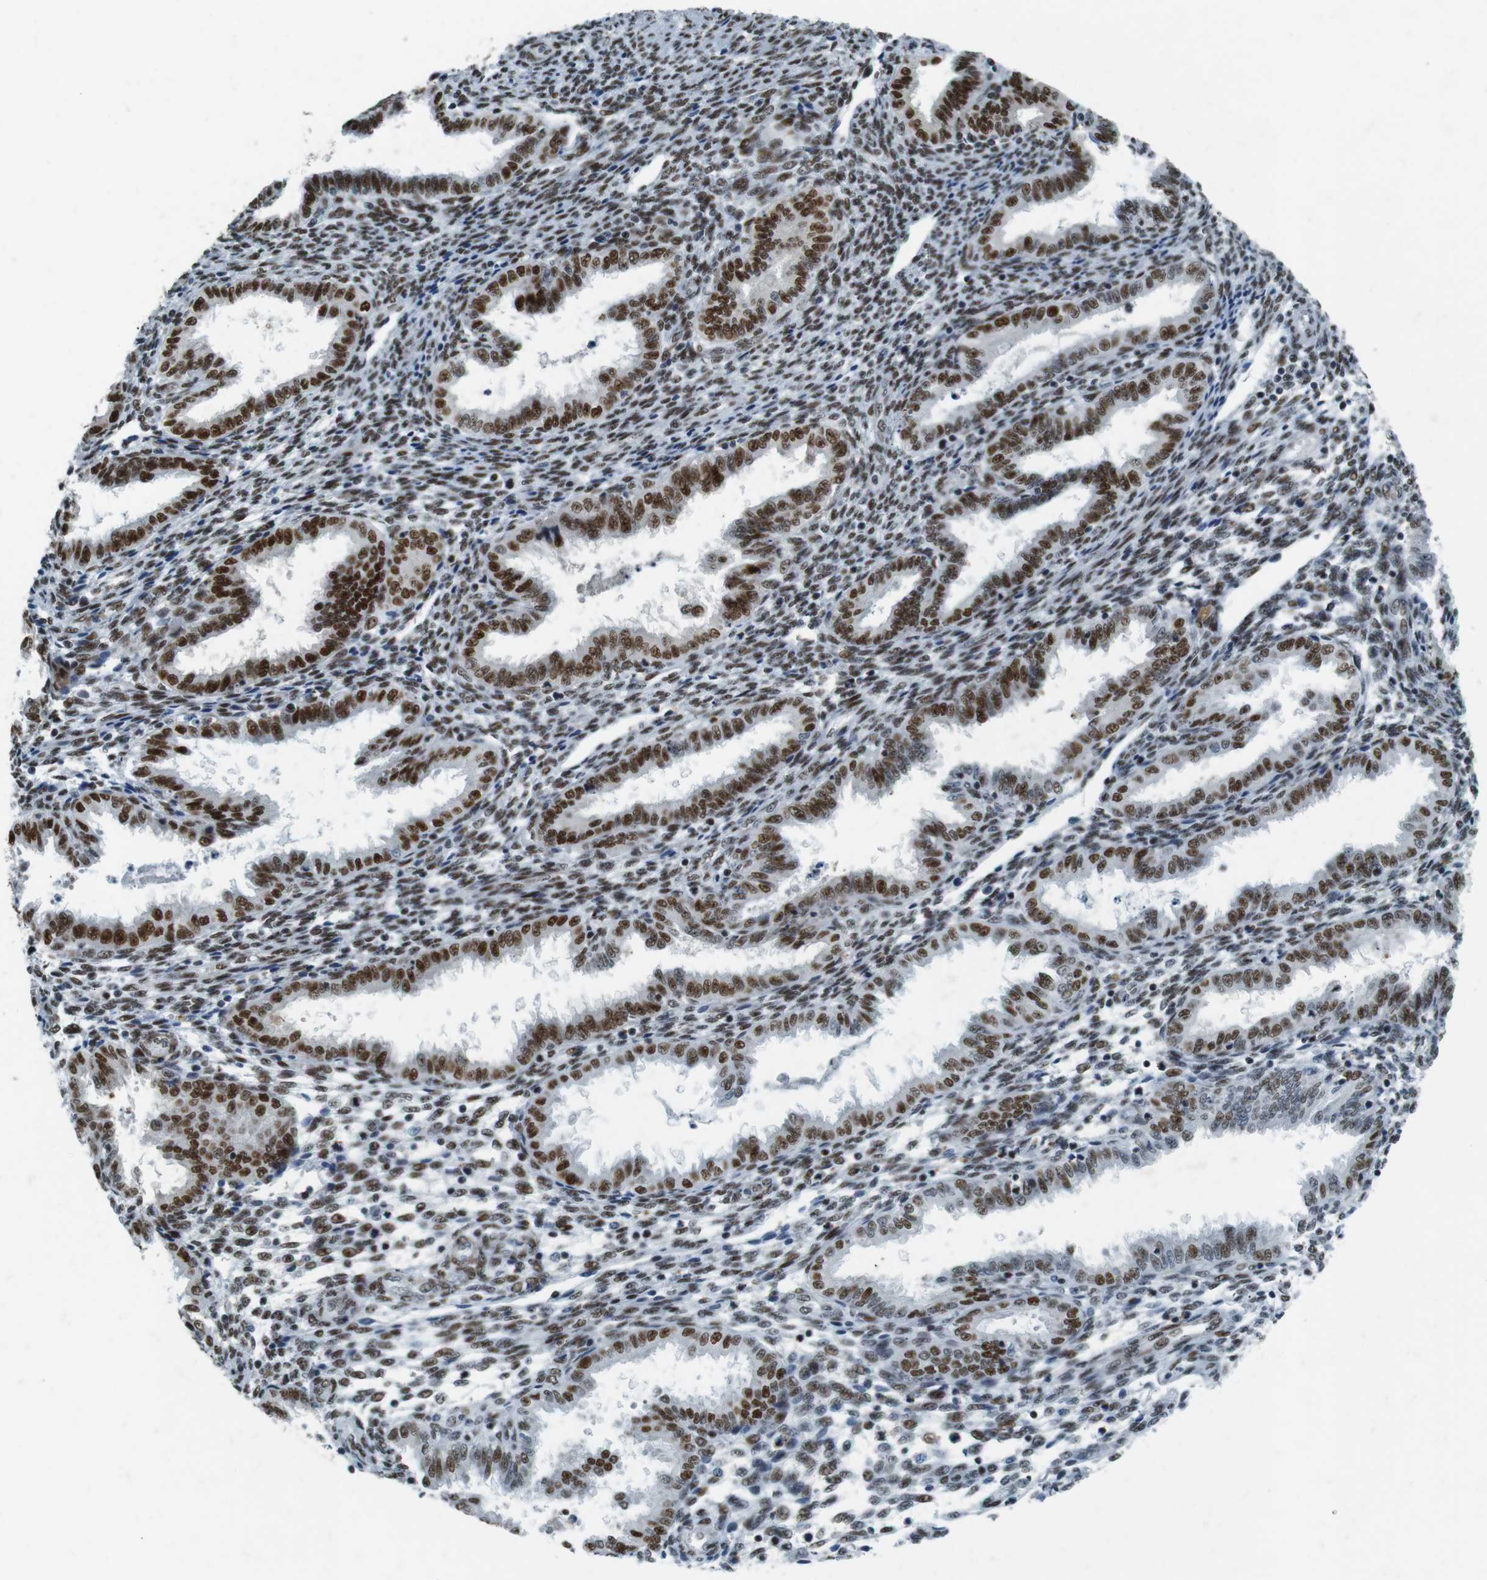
{"staining": {"intensity": "strong", "quantity": "25%-75%", "location": "cytoplasmic/membranous"}, "tissue": "endometrium", "cell_type": "Cells in endometrial stroma", "image_type": "normal", "snomed": [{"axis": "morphology", "description": "Normal tissue, NOS"}, {"axis": "topography", "description": "Endometrium"}], "caption": "High-magnification brightfield microscopy of unremarkable endometrium stained with DAB (brown) and counterstained with hematoxylin (blue). cells in endometrial stroma exhibit strong cytoplasmic/membranous positivity is seen in about25%-75% of cells. (DAB (3,3'-diaminobenzidine) IHC with brightfield microscopy, high magnification).", "gene": "HEXIM1", "patient": {"sex": "female", "age": 33}}